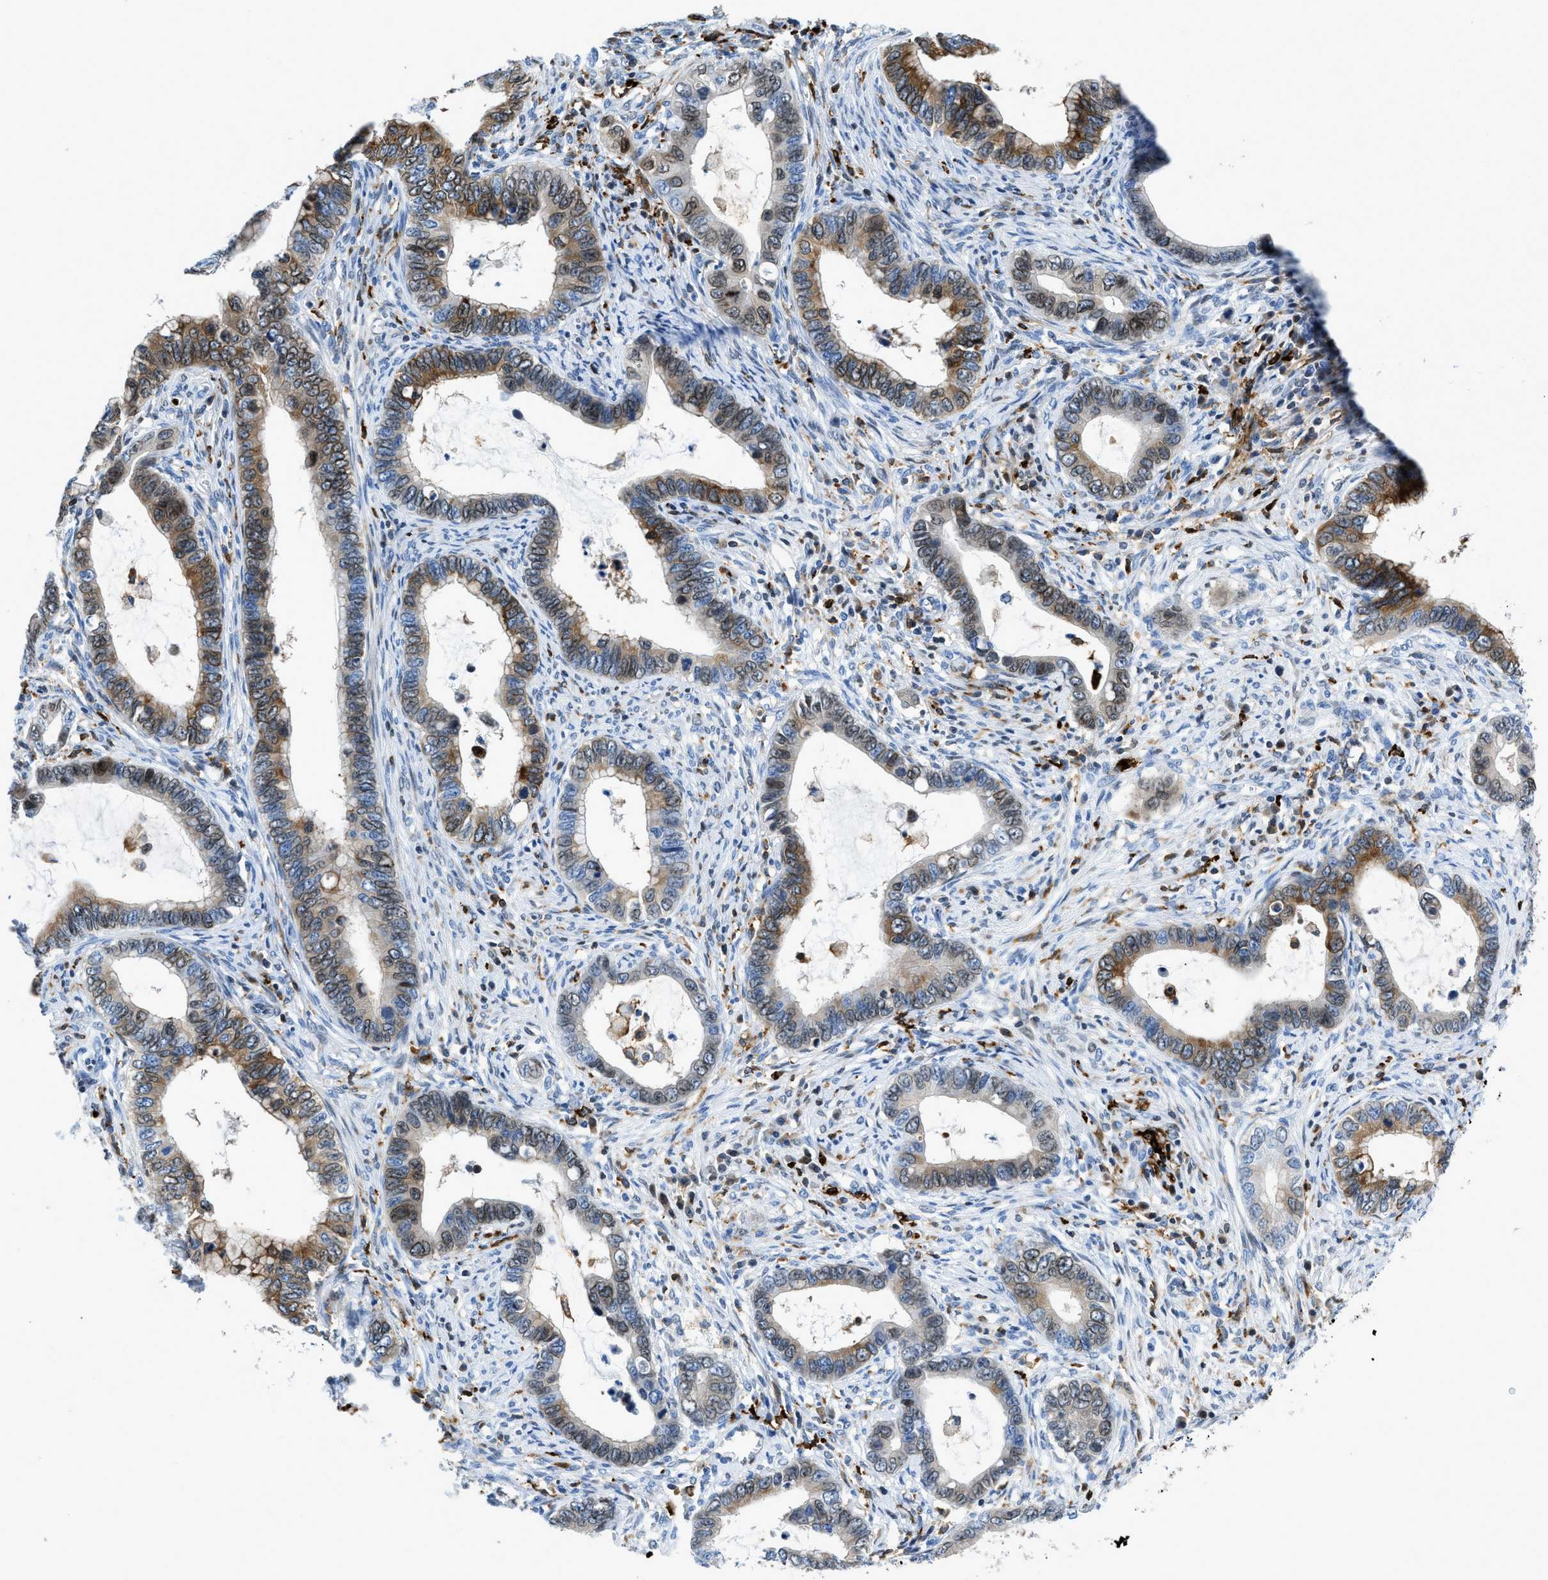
{"staining": {"intensity": "moderate", "quantity": ">75%", "location": "cytoplasmic/membranous"}, "tissue": "cervical cancer", "cell_type": "Tumor cells", "image_type": "cancer", "snomed": [{"axis": "morphology", "description": "Adenocarcinoma, NOS"}, {"axis": "topography", "description": "Cervix"}], "caption": "Immunohistochemistry micrograph of human cervical cancer (adenocarcinoma) stained for a protein (brown), which exhibits medium levels of moderate cytoplasmic/membranous expression in about >75% of tumor cells.", "gene": "CD226", "patient": {"sex": "female", "age": 44}}